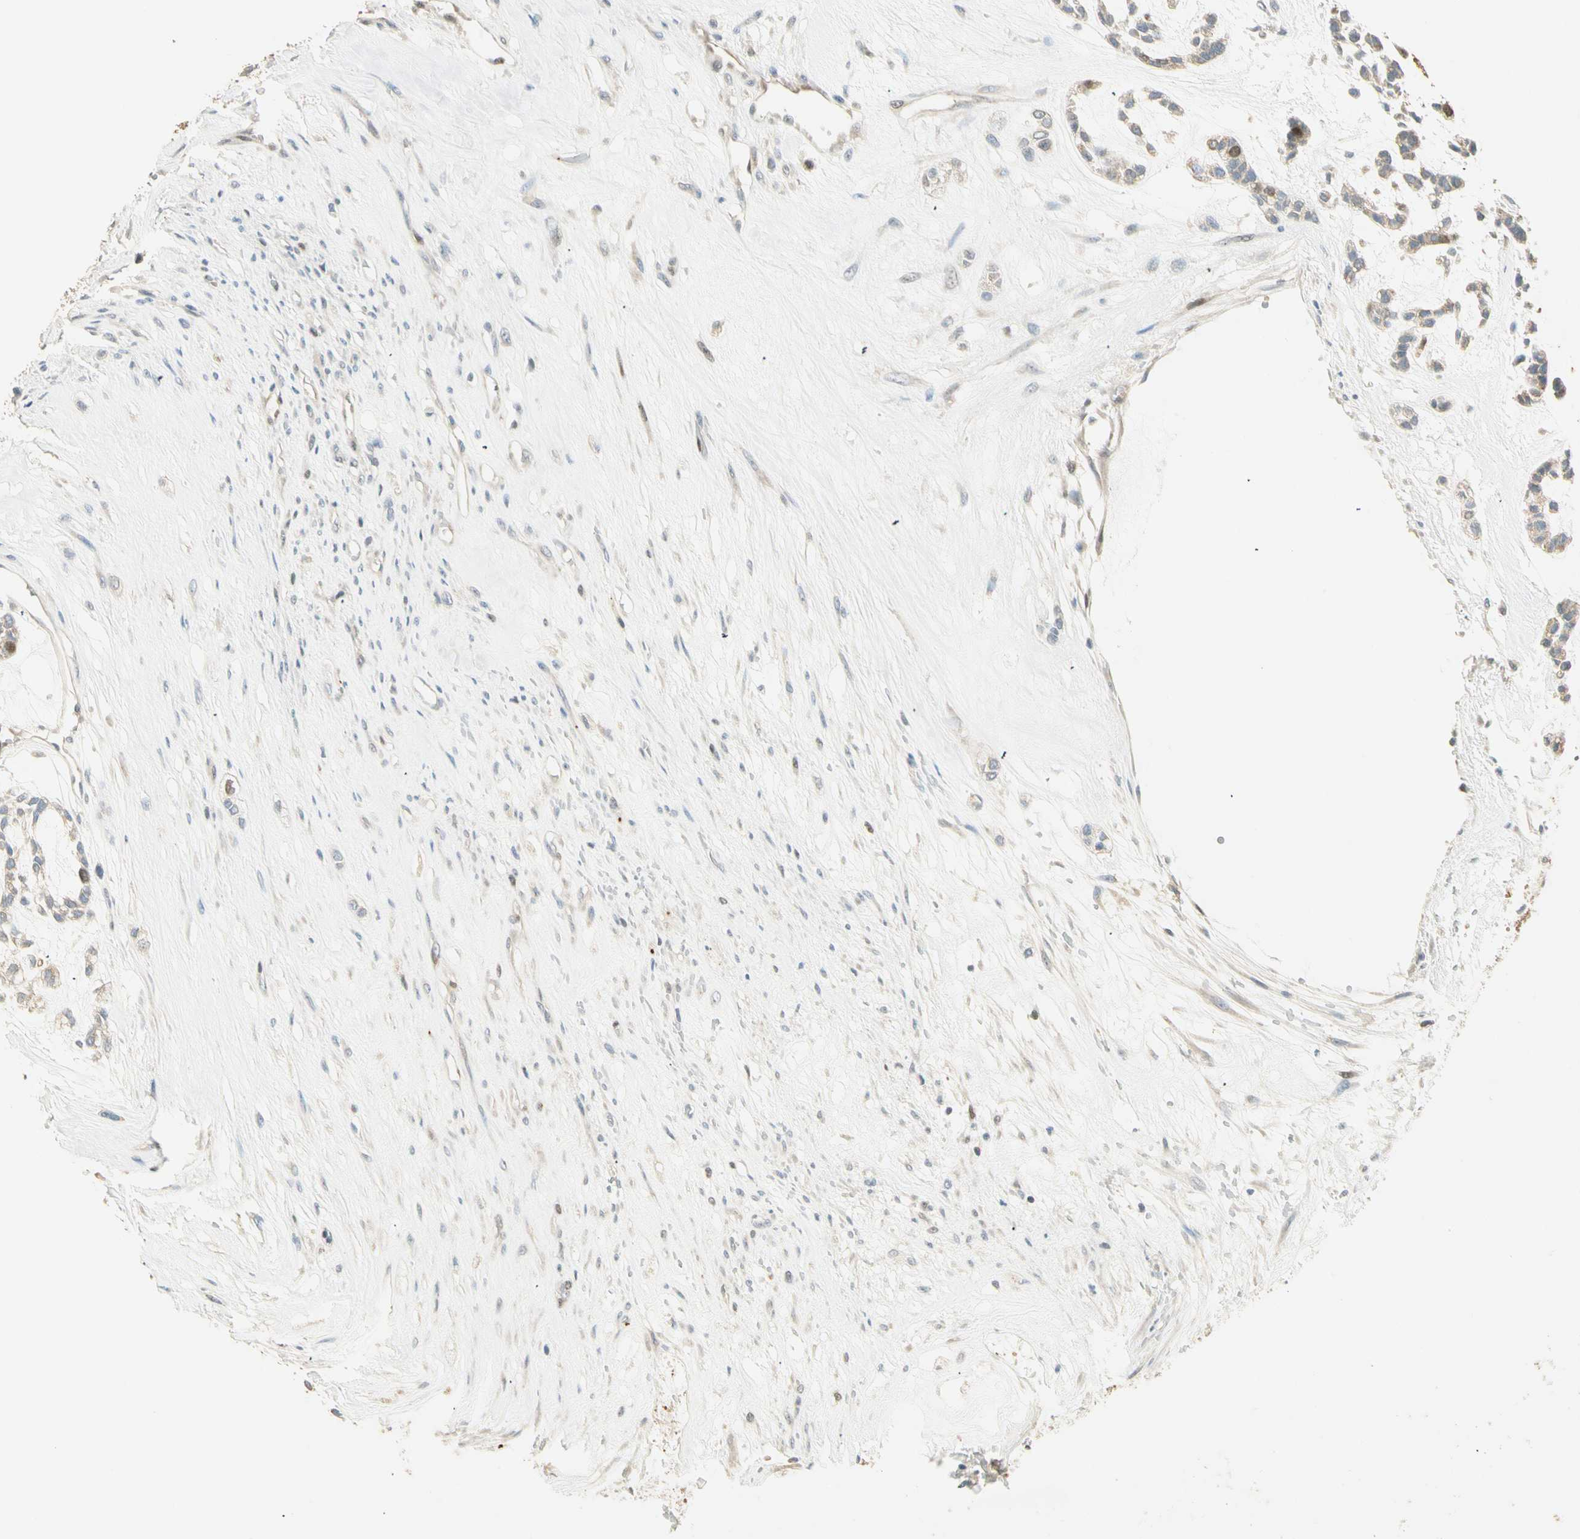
{"staining": {"intensity": "moderate", "quantity": "<25%", "location": "nuclear"}, "tissue": "head and neck cancer", "cell_type": "Tumor cells", "image_type": "cancer", "snomed": [{"axis": "morphology", "description": "Adenocarcinoma, NOS"}, {"axis": "morphology", "description": "Adenoma, NOS"}, {"axis": "topography", "description": "Head-Neck"}], "caption": "Immunohistochemical staining of human head and neck cancer (adenoma) demonstrates low levels of moderate nuclear staining in about <25% of tumor cells. The protein is shown in brown color, while the nuclei are stained blue.", "gene": "RAD18", "patient": {"sex": "female", "age": 55}}